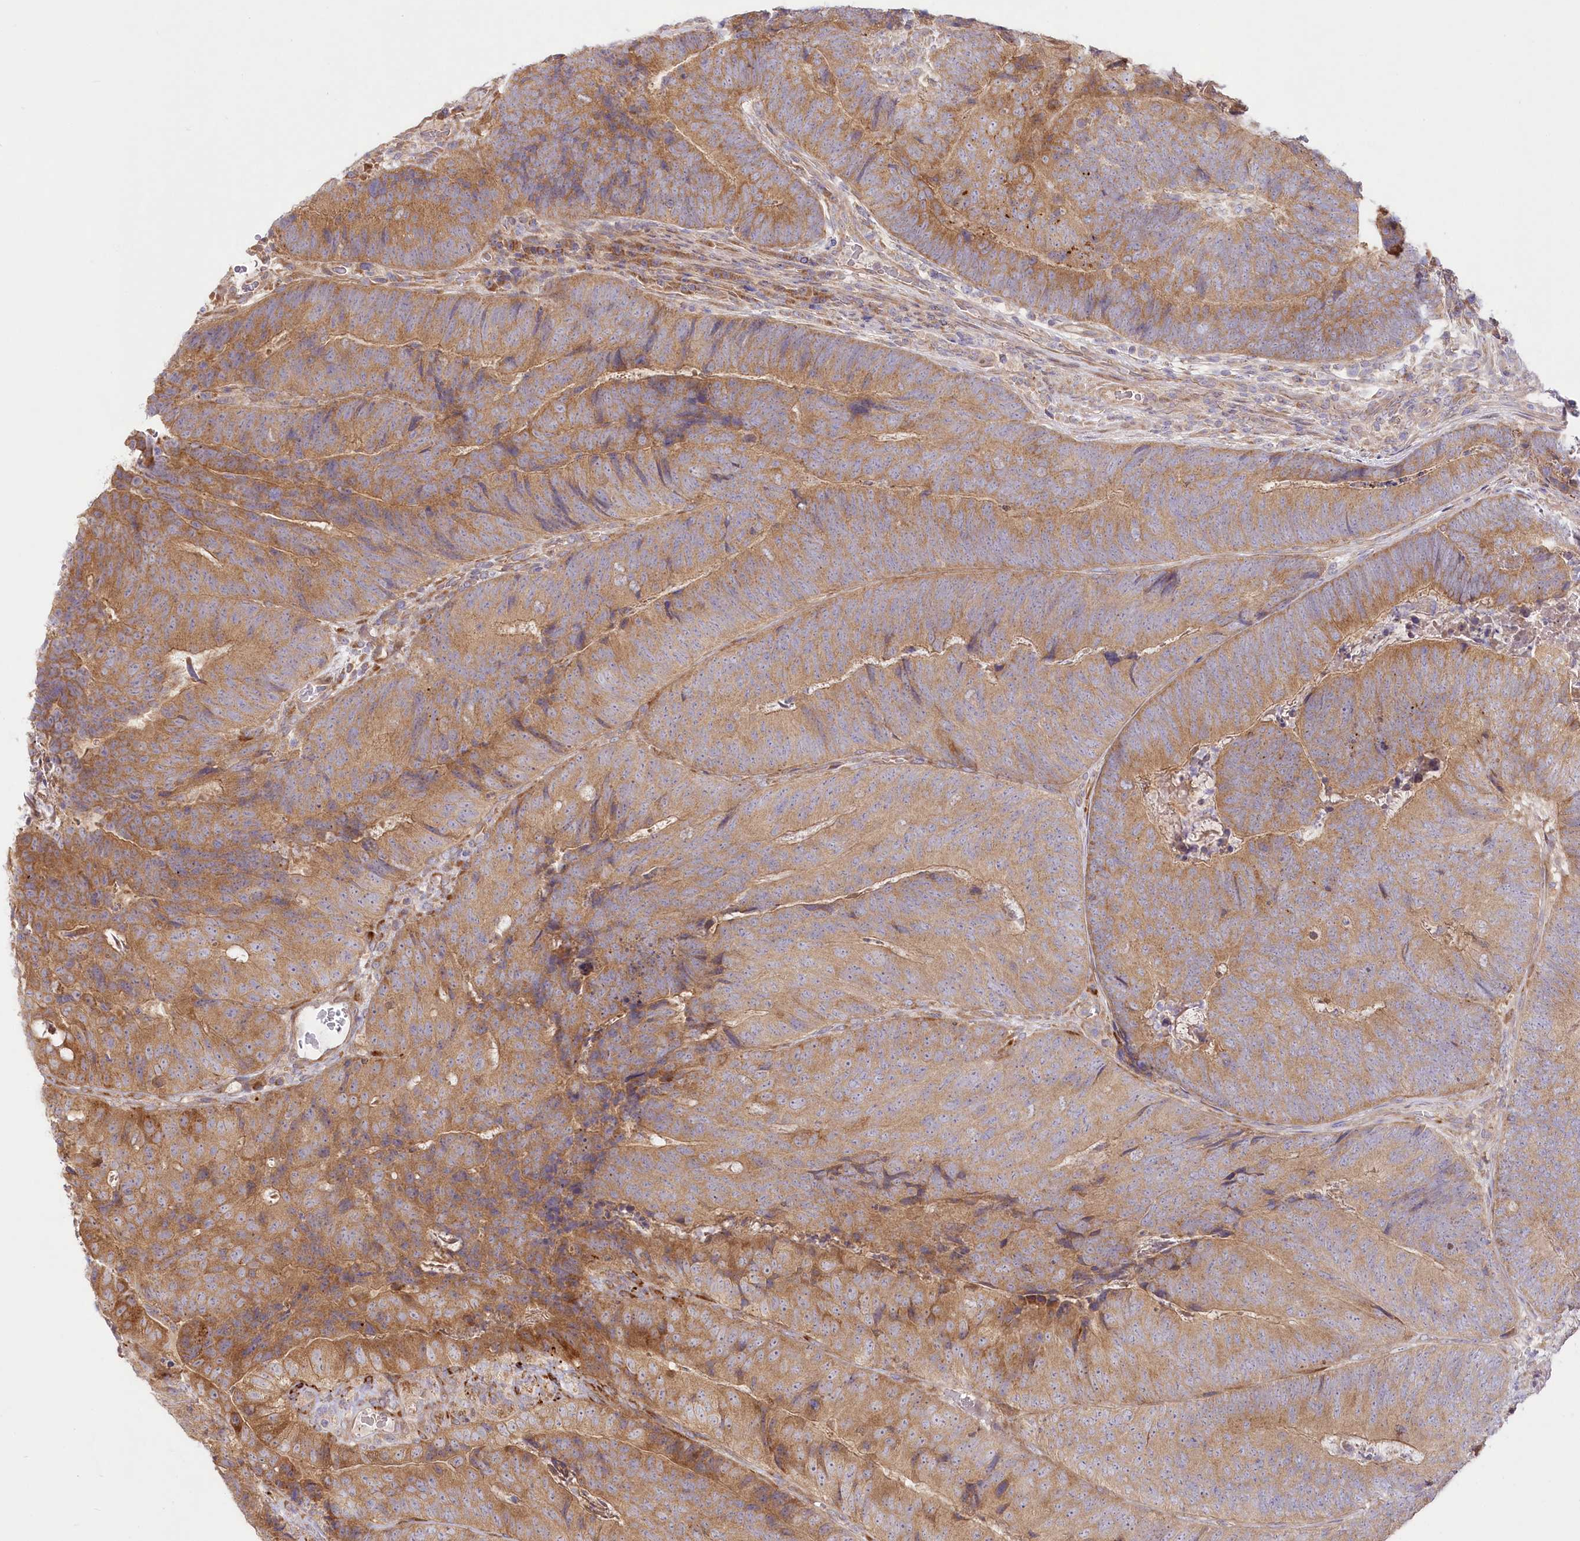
{"staining": {"intensity": "moderate", "quantity": ">75%", "location": "cytoplasmic/membranous"}, "tissue": "colorectal cancer", "cell_type": "Tumor cells", "image_type": "cancer", "snomed": [{"axis": "morphology", "description": "Adenocarcinoma, NOS"}, {"axis": "topography", "description": "Colon"}], "caption": "Approximately >75% of tumor cells in human adenocarcinoma (colorectal) exhibit moderate cytoplasmic/membranous protein expression as visualized by brown immunohistochemical staining.", "gene": "PYROXD1", "patient": {"sex": "female", "age": 67}}